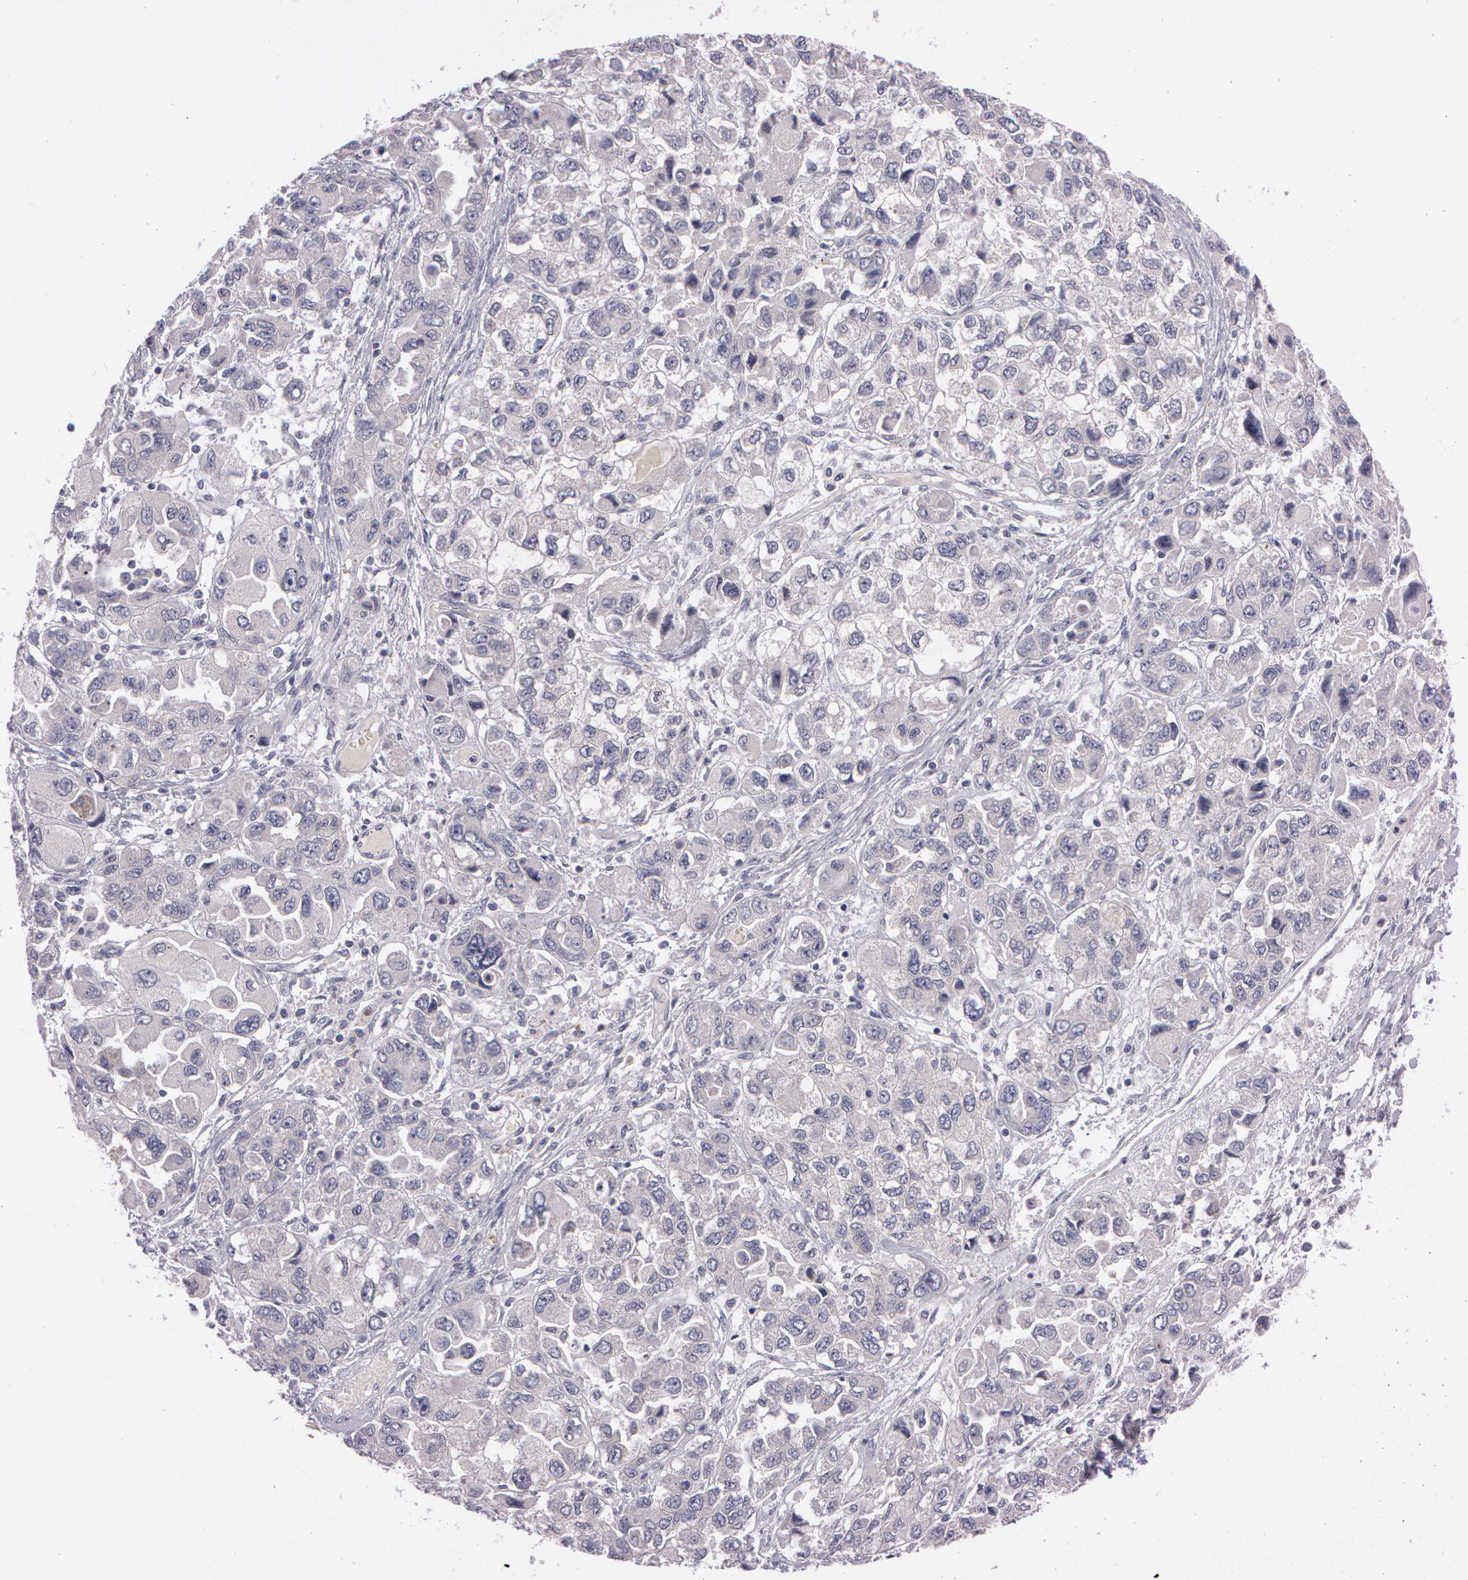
{"staining": {"intensity": "weak", "quantity": ">75%", "location": "cytoplasmic/membranous"}, "tissue": "ovarian cancer", "cell_type": "Tumor cells", "image_type": "cancer", "snomed": [{"axis": "morphology", "description": "Cystadenocarcinoma, serous, NOS"}, {"axis": "topography", "description": "Ovary"}], "caption": "Immunohistochemical staining of human ovarian serous cystadenocarcinoma reveals weak cytoplasmic/membranous protein expression in approximately >75% of tumor cells.", "gene": "MXRA5", "patient": {"sex": "female", "age": 84}}